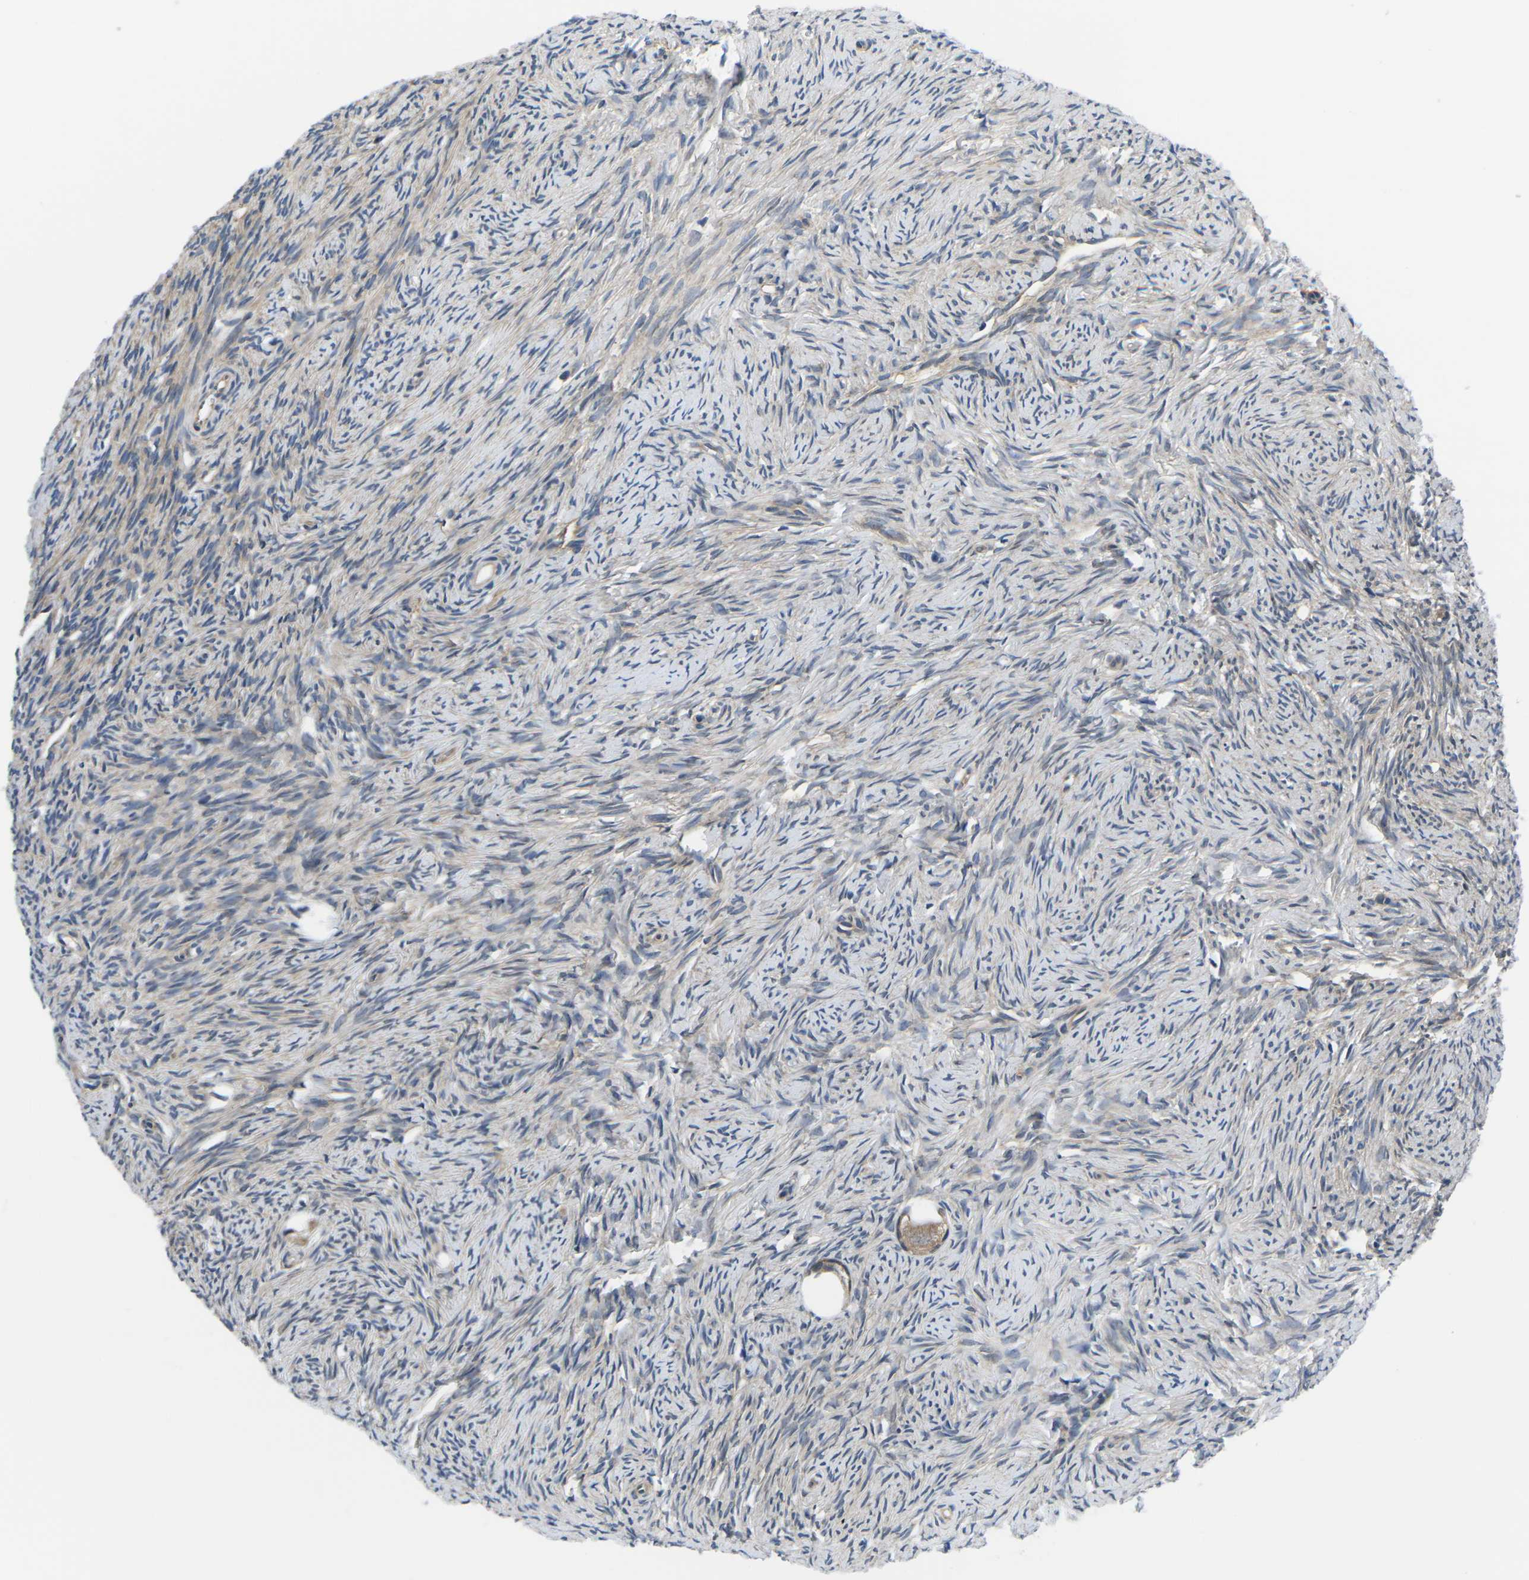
{"staining": {"intensity": "weak", "quantity": ">75%", "location": "cytoplasmic/membranous"}, "tissue": "ovary", "cell_type": "Follicle cells", "image_type": "normal", "snomed": [{"axis": "morphology", "description": "Normal tissue, NOS"}, {"axis": "topography", "description": "Ovary"}], "caption": "Weak cytoplasmic/membranous protein staining is present in about >75% of follicle cells in ovary. The staining was performed using DAB (3,3'-diaminobenzidine) to visualize the protein expression in brown, while the nuclei were stained in blue with hematoxylin (Magnification: 20x).", "gene": "GSK3B", "patient": {"sex": "female", "age": 33}}